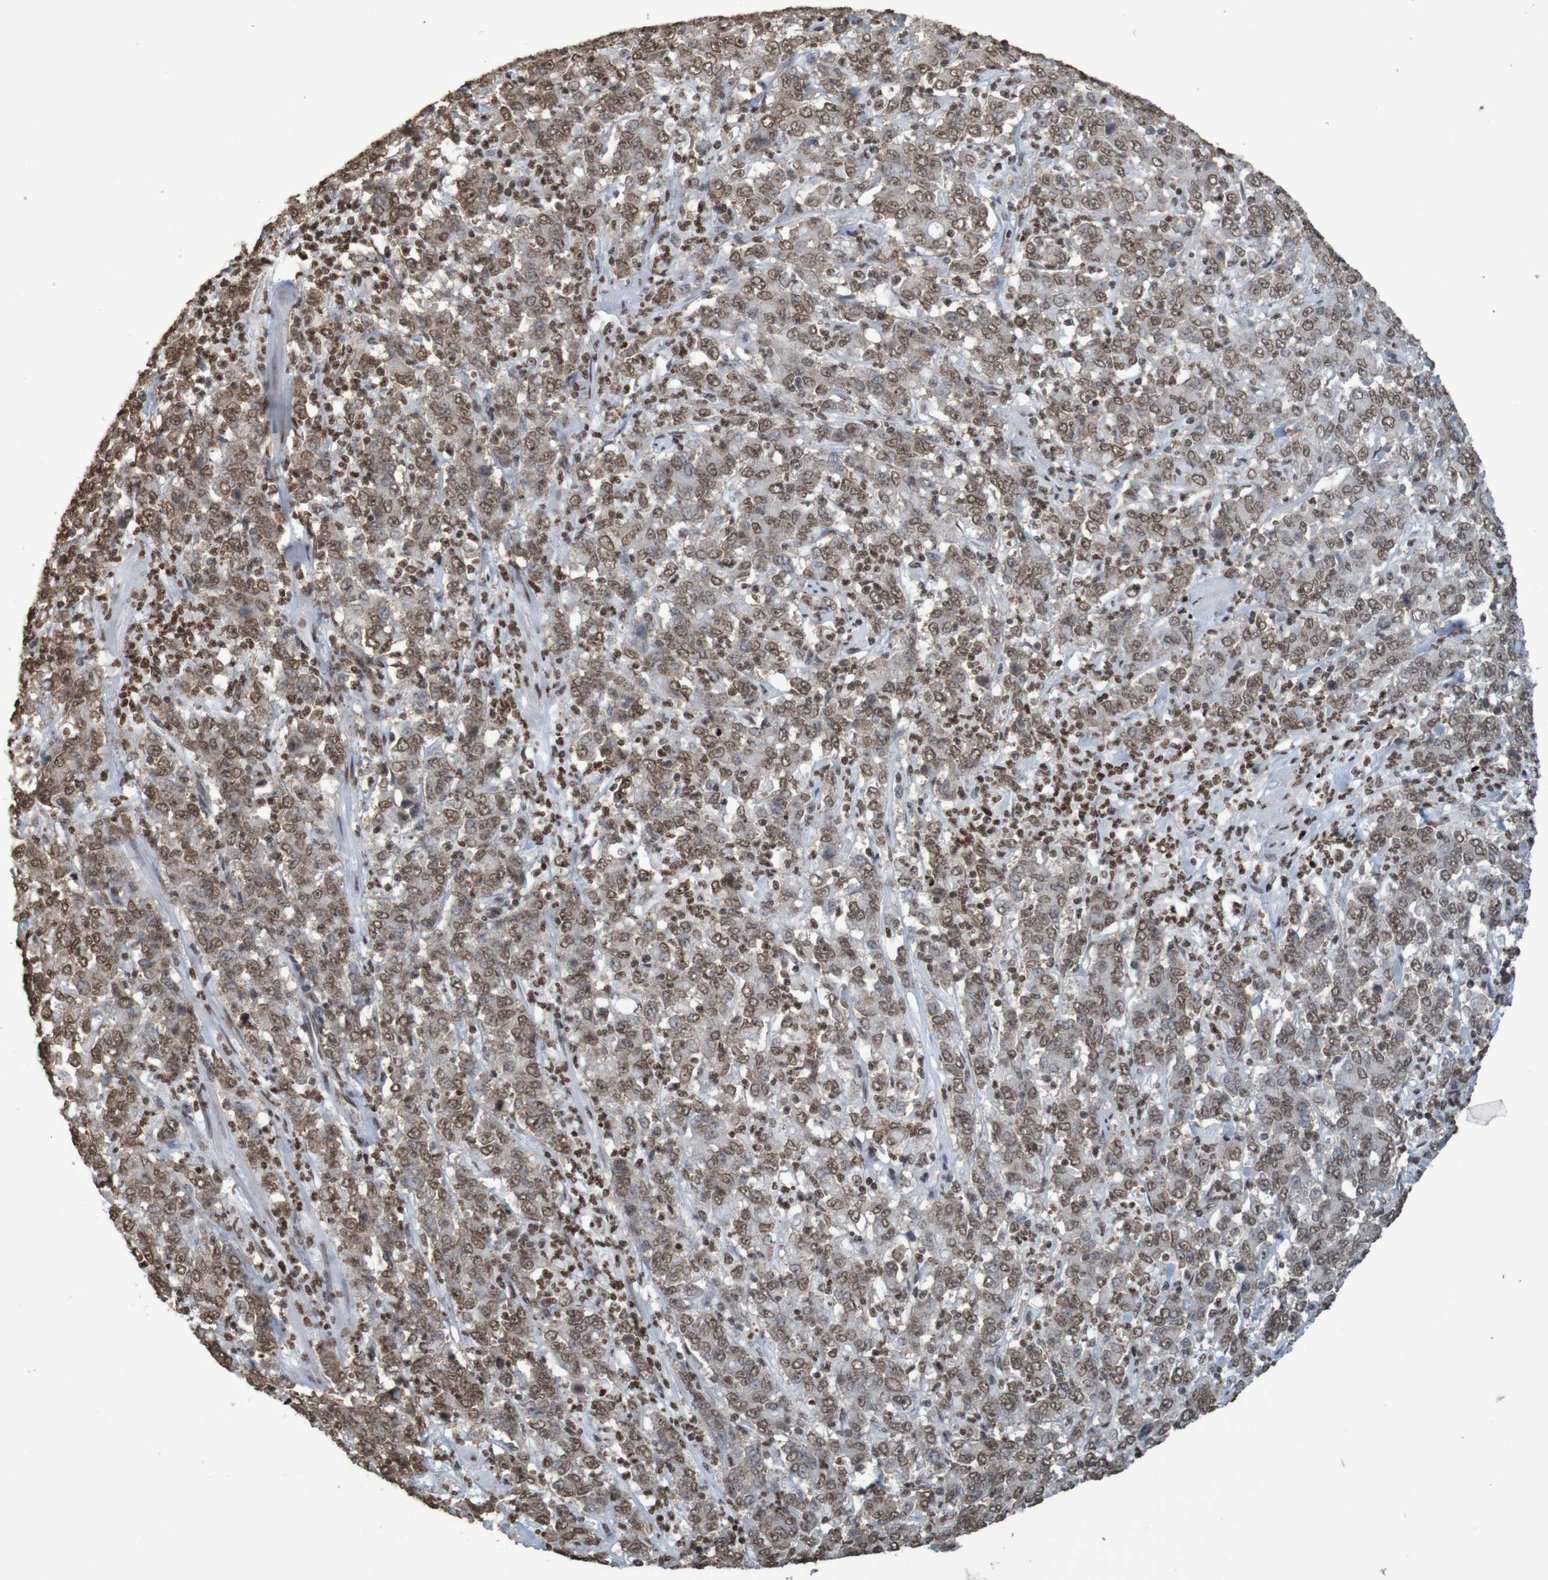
{"staining": {"intensity": "moderate", "quantity": "25%-75%", "location": "nuclear"}, "tissue": "stomach cancer", "cell_type": "Tumor cells", "image_type": "cancer", "snomed": [{"axis": "morphology", "description": "Adenocarcinoma, NOS"}, {"axis": "topography", "description": "Stomach, lower"}], "caption": "Protein analysis of stomach adenocarcinoma tissue reveals moderate nuclear staining in about 25%-75% of tumor cells. The protein of interest is shown in brown color, while the nuclei are stained blue.", "gene": "GFI1", "patient": {"sex": "female", "age": 71}}